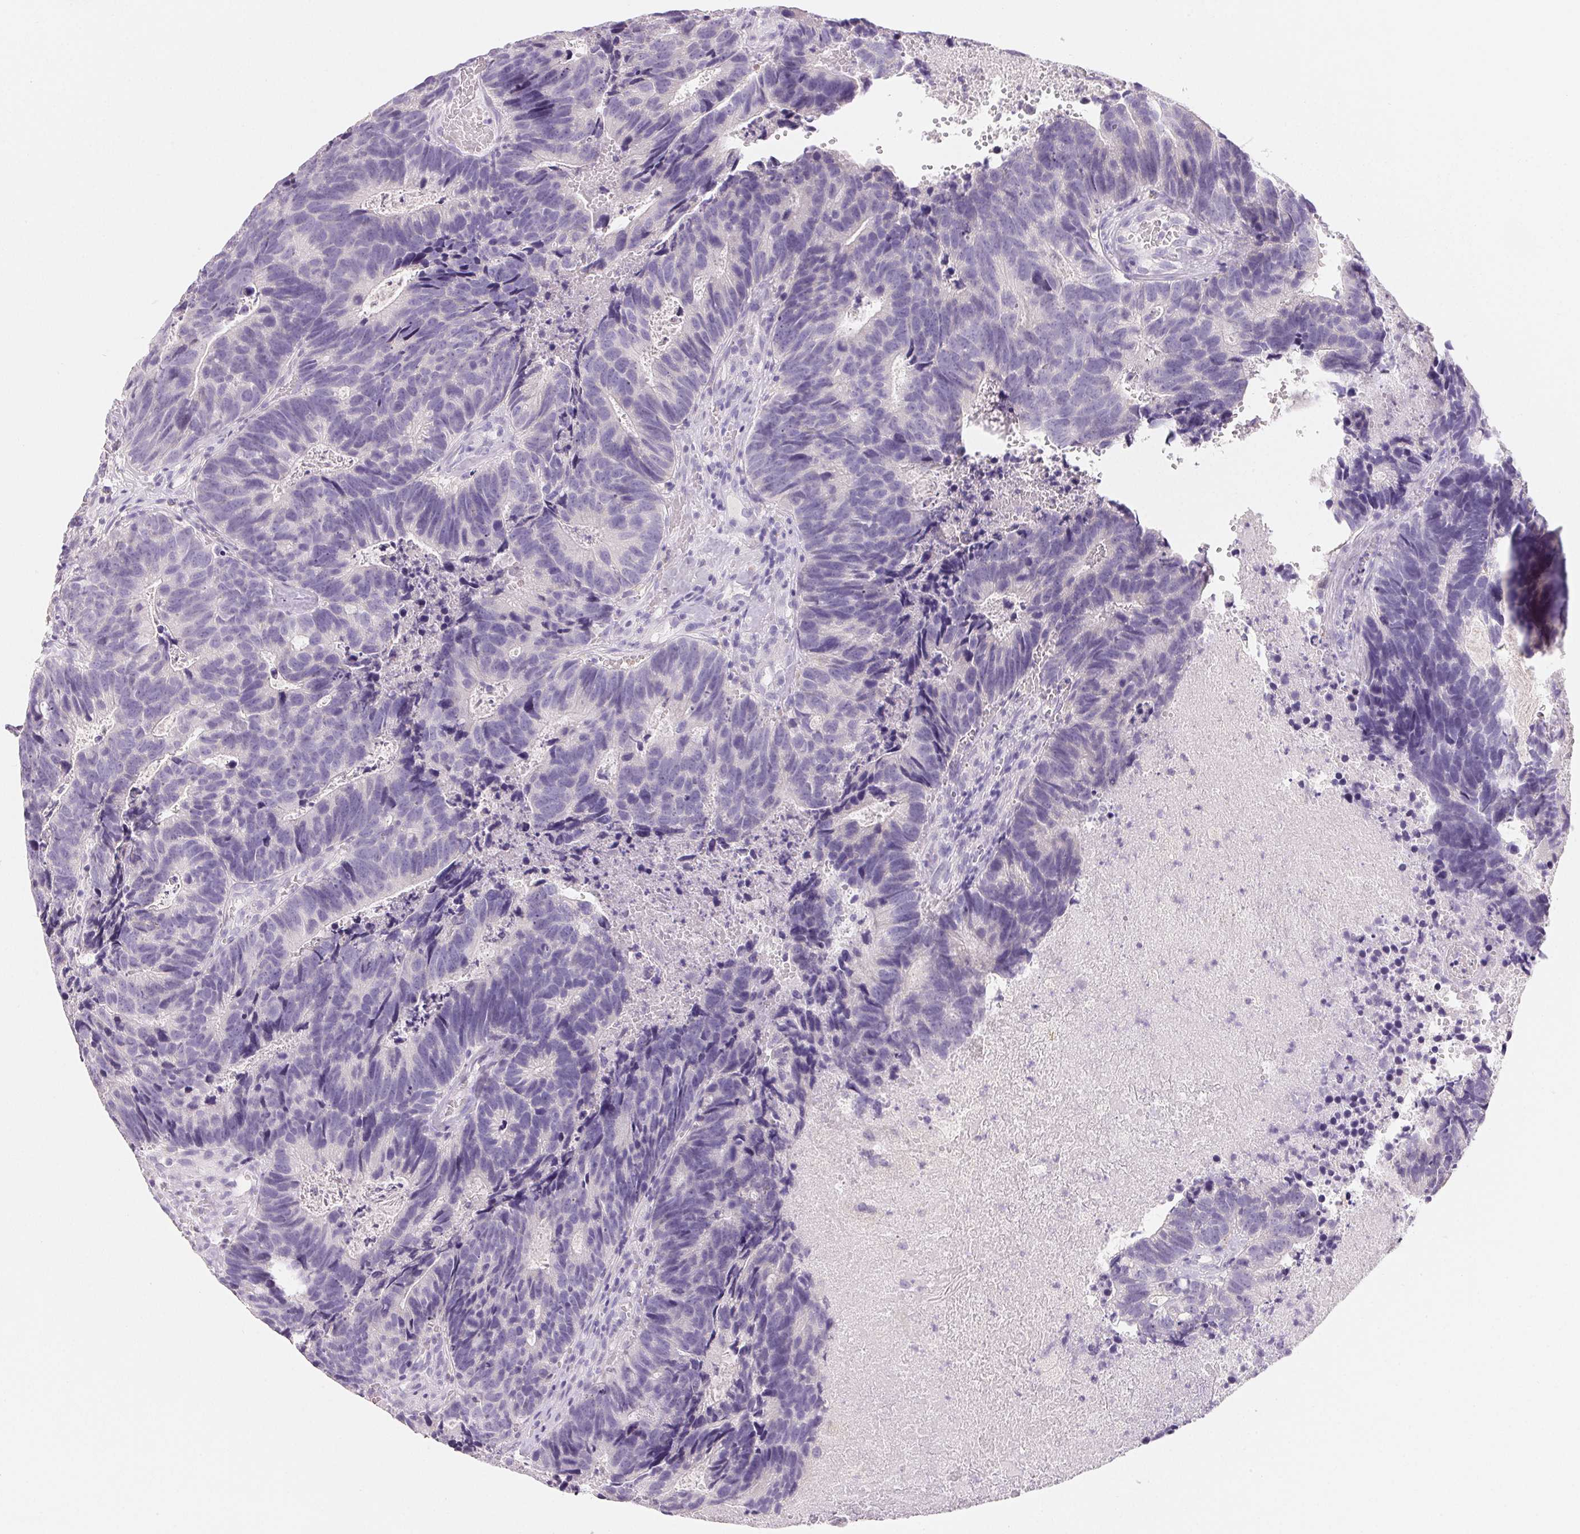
{"staining": {"intensity": "negative", "quantity": "none", "location": "none"}, "tissue": "head and neck cancer", "cell_type": "Tumor cells", "image_type": "cancer", "snomed": [{"axis": "morphology", "description": "Adenocarcinoma, NOS"}, {"axis": "topography", "description": "Head-Neck"}], "caption": "Photomicrograph shows no protein positivity in tumor cells of head and neck cancer (adenocarcinoma) tissue.", "gene": "SPACA5B", "patient": {"sex": "male", "age": 62}}